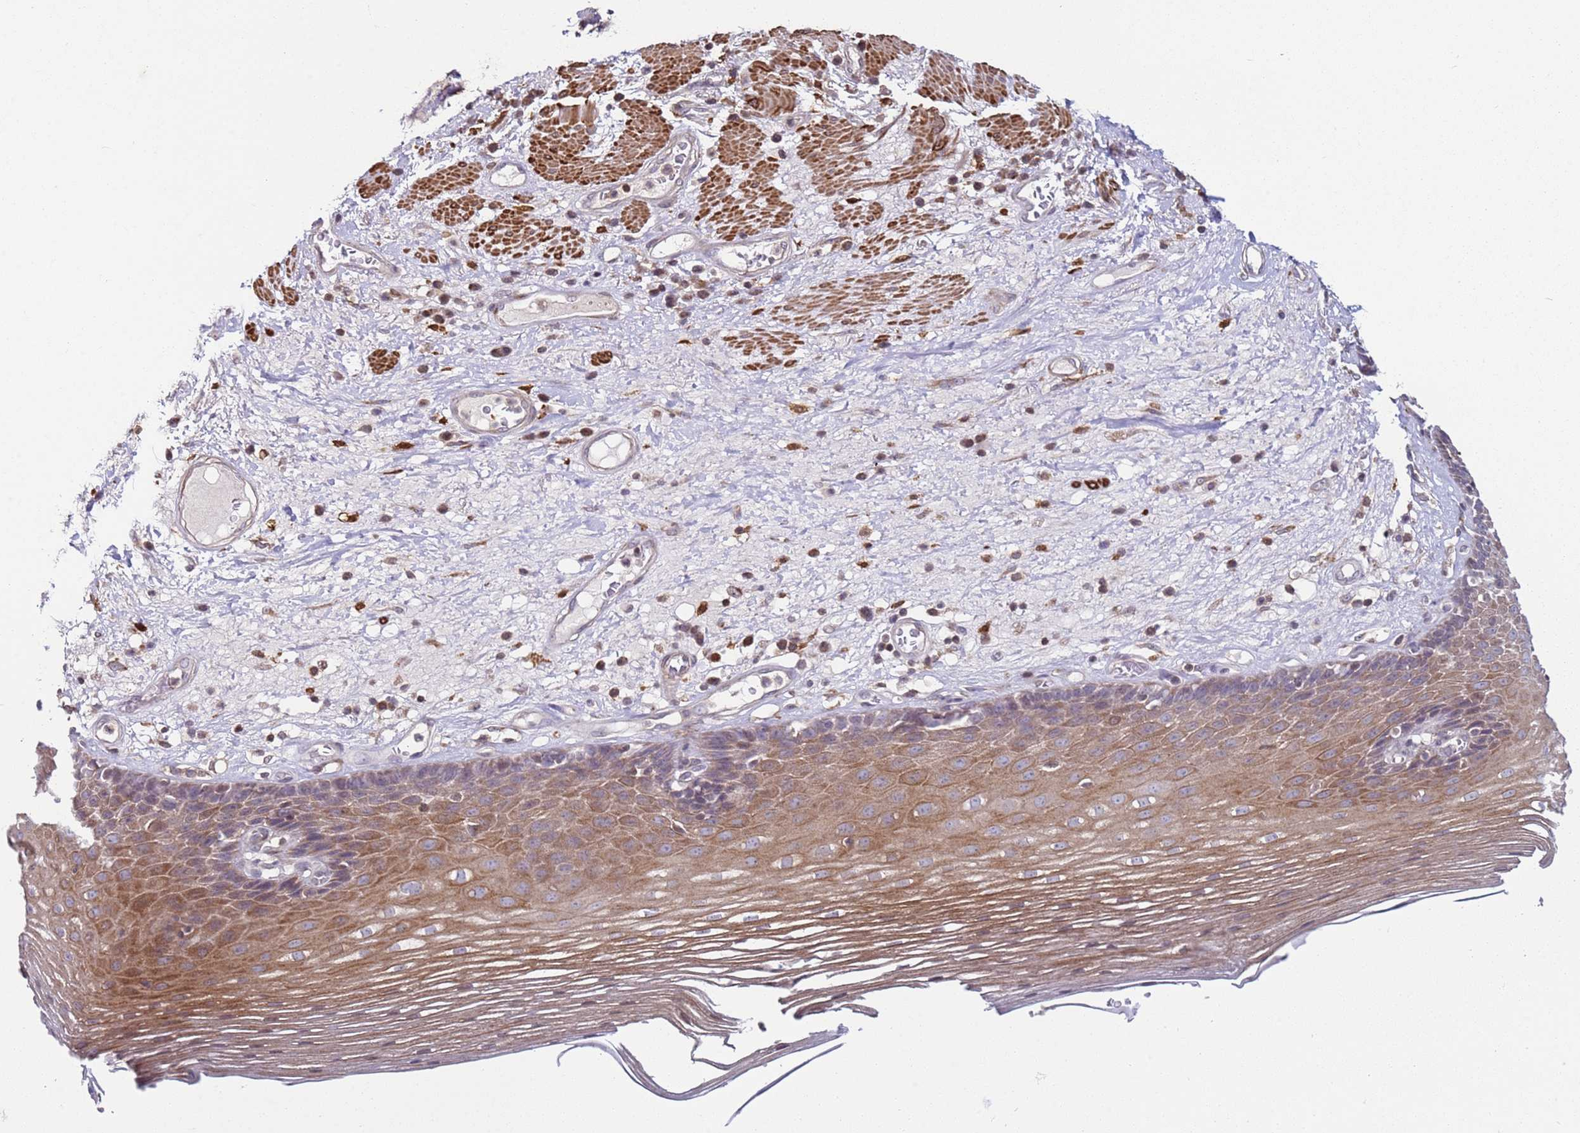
{"staining": {"intensity": "moderate", "quantity": "25%-75%", "location": "cytoplasmic/membranous"}, "tissue": "esophagus", "cell_type": "Squamous epithelial cells", "image_type": "normal", "snomed": [{"axis": "morphology", "description": "Normal tissue, NOS"}, {"axis": "topography", "description": "Esophagus"}], "caption": "Immunohistochemistry (IHC) (DAB) staining of benign human esophagus displays moderate cytoplasmic/membranous protein staining in about 25%-75% of squamous epithelial cells. The protein of interest is stained brown, and the nuclei are stained in blue (DAB IHC with brightfield microscopy, high magnification).", "gene": "SNAPC4", "patient": {"sex": "male", "age": 62}}